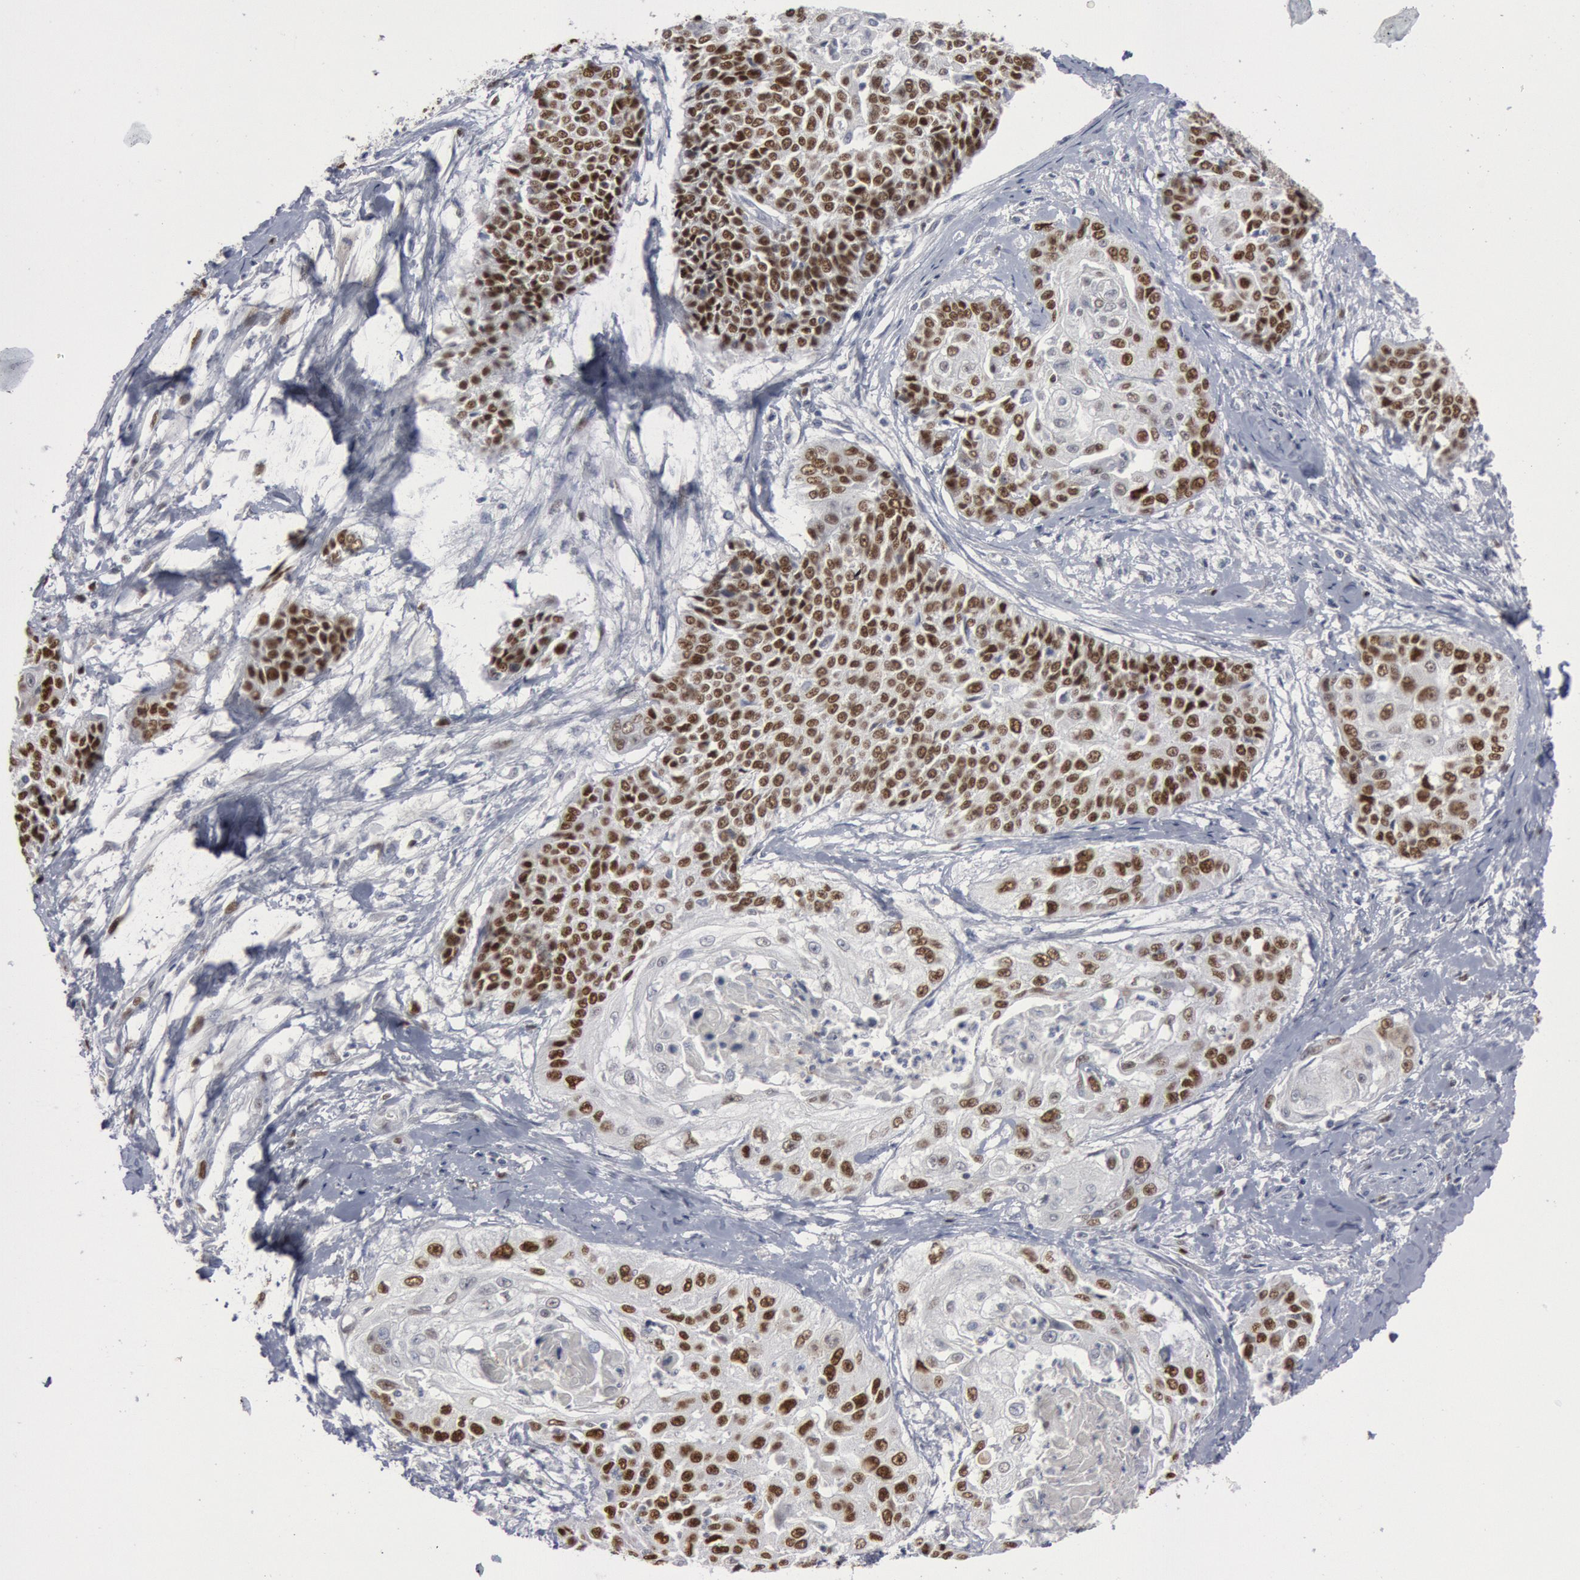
{"staining": {"intensity": "strong", "quantity": "25%-75%", "location": "nuclear"}, "tissue": "cervical cancer", "cell_type": "Tumor cells", "image_type": "cancer", "snomed": [{"axis": "morphology", "description": "Squamous cell carcinoma, NOS"}, {"axis": "topography", "description": "Cervix"}], "caption": "Immunohistochemical staining of human squamous cell carcinoma (cervical) demonstrates high levels of strong nuclear protein staining in about 25%-75% of tumor cells.", "gene": "WDHD1", "patient": {"sex": "female", "age": 64}}